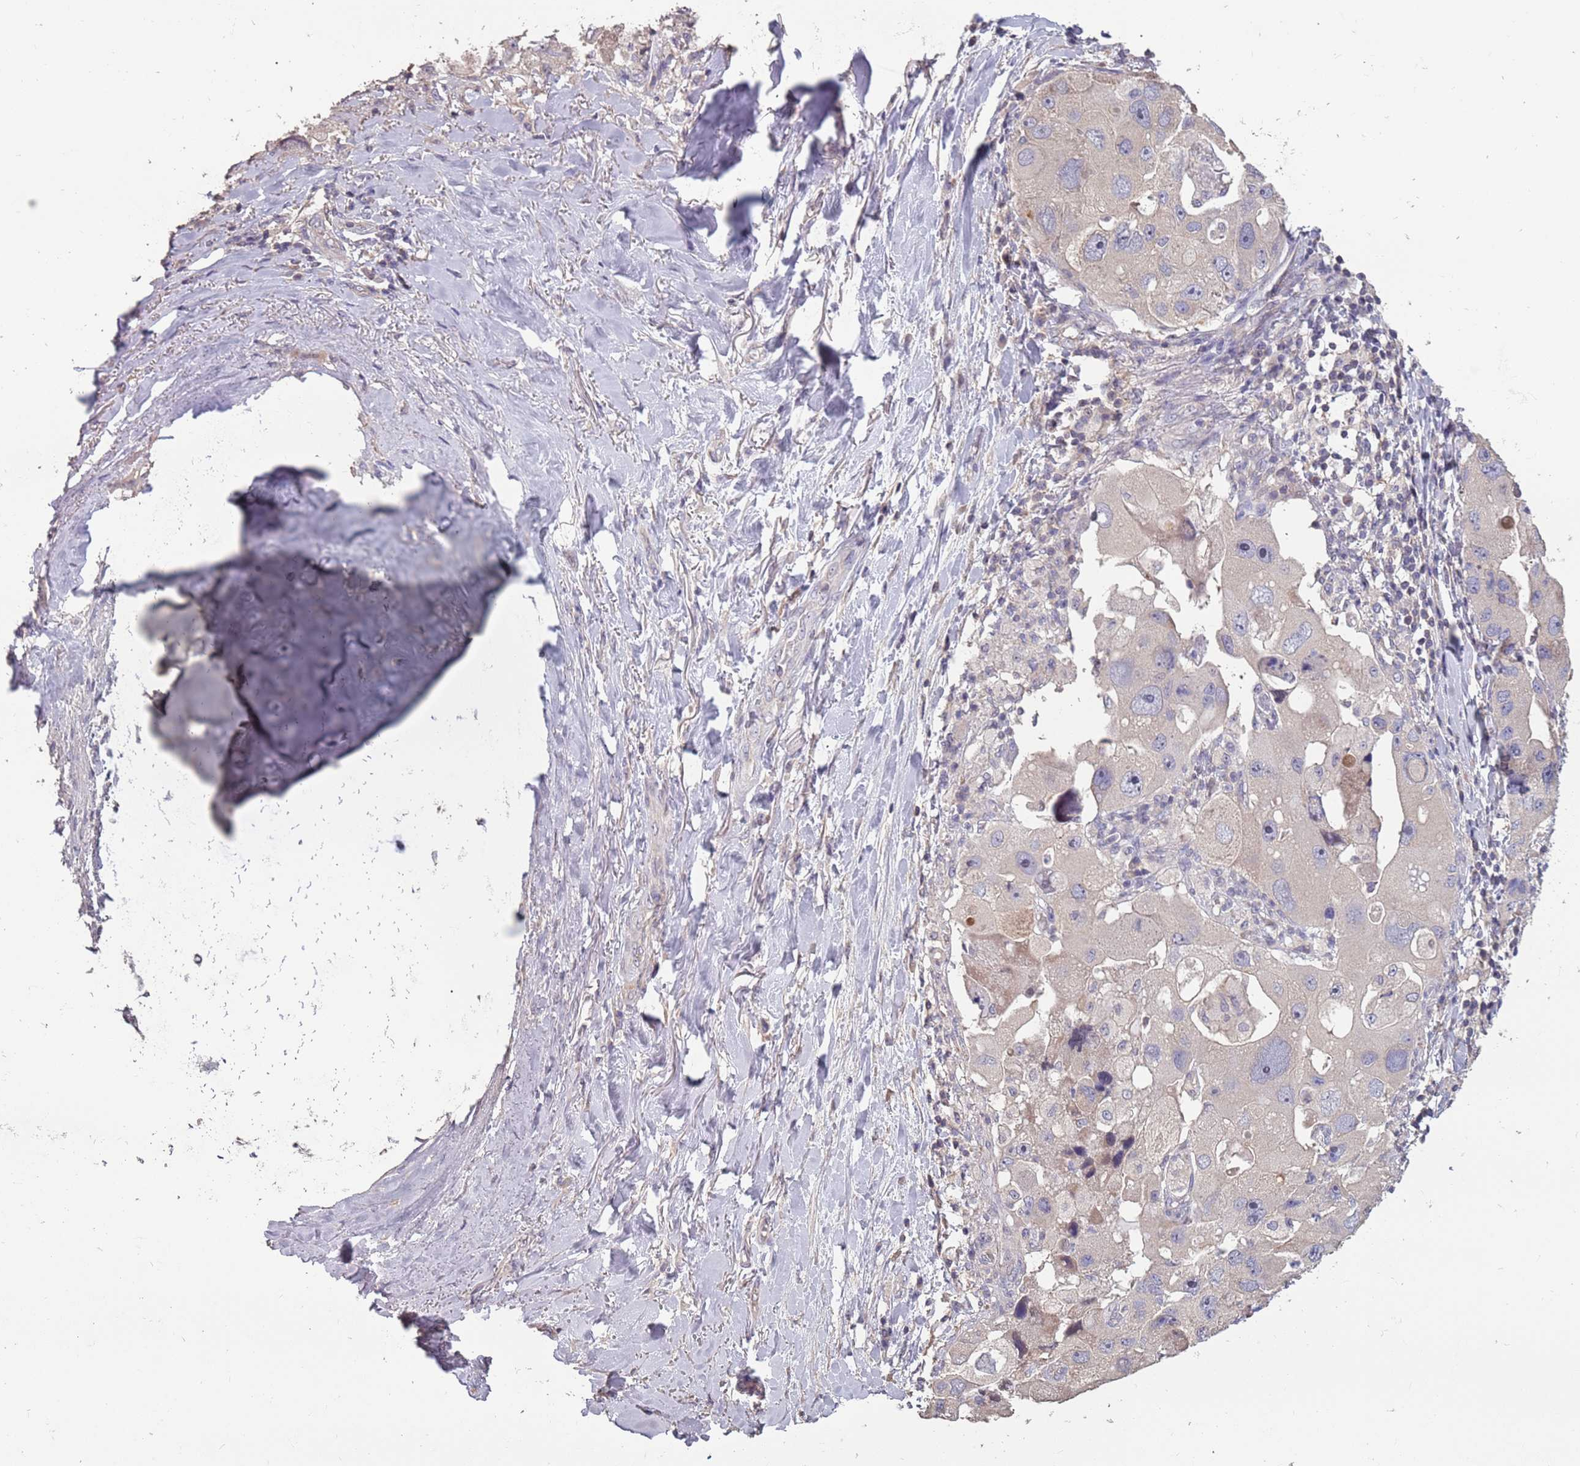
{"staining": {"intensity": "negative", "quantity": "none", "location": "none"}, "tissue": "lung cancer", "cell_type": "Tumor cells", "image_type": "cancer", "snomed": [{"axis": "morphology", "description": "Adenocarcinoma, NOS"}, {"axis": "topography", "description": "Lung"}], "caption": "The photomicrograph exhibits no significant staining in tumor cells of lung cancer (adenocarcinoma).", "gene": "MBD3L1", "patient": {"sex": "female", "age": 54}}